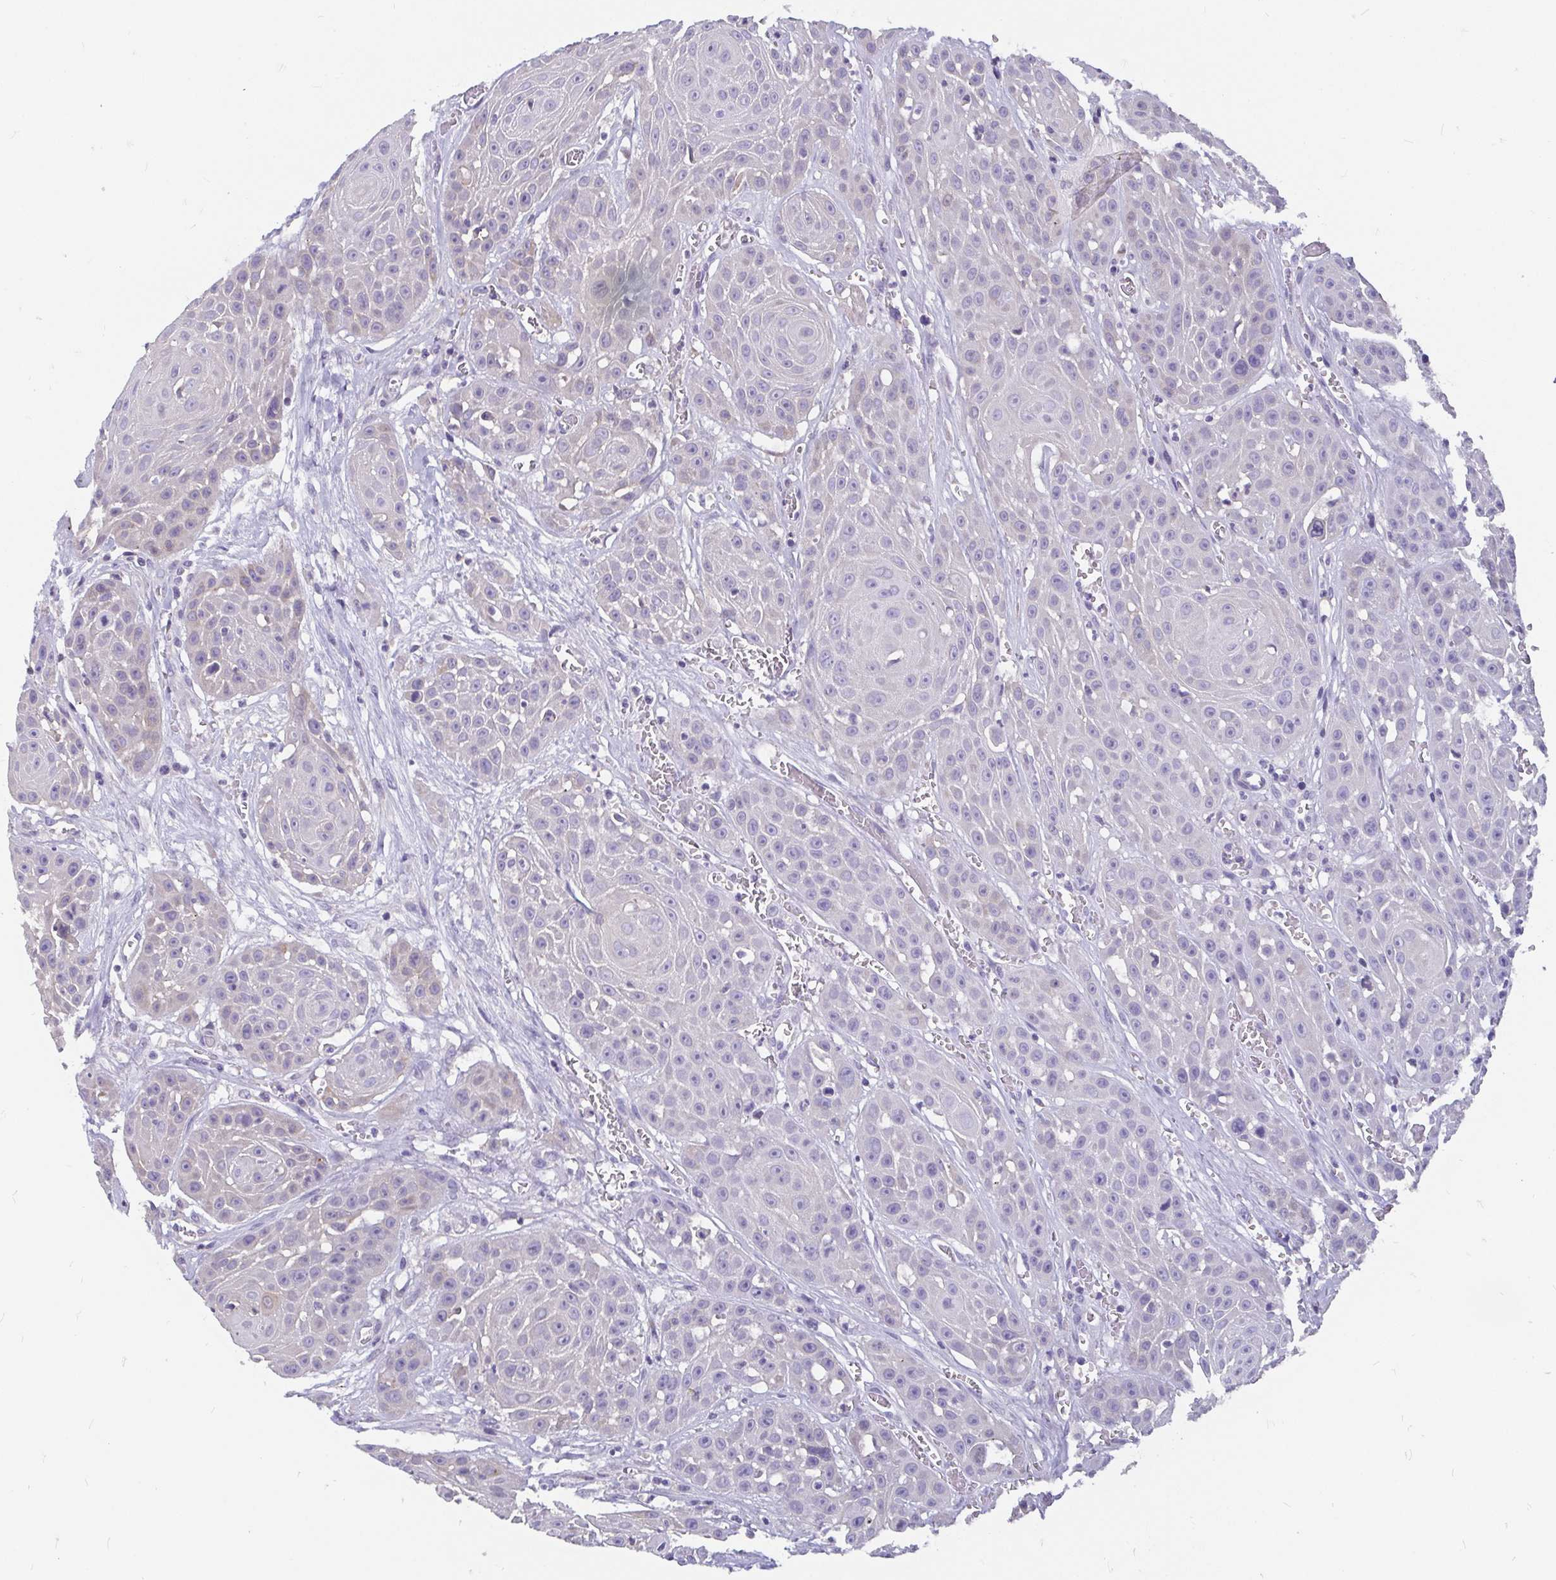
{"staining": {"intensity": "negative", "quantity": "none", "location": "none"}, "tissue": "head and neck cancer", "cell_type": "Tumor cells", "image_type": "cancer", "snomed": [{"axis": "morphology", "description": "Squamous cell carcinoma, NOS"}, {"axis": "topography", "description": "Oral tissue"}, {"axis": "topography", "description": "Head-Neck"}], "caption": "Image shows no protein expression in tumor cells of squamous cell carcinoma (head and neck) tissue.", "gene": "ADAMTS6", "patient": {"sex": "male", "age": 81}}